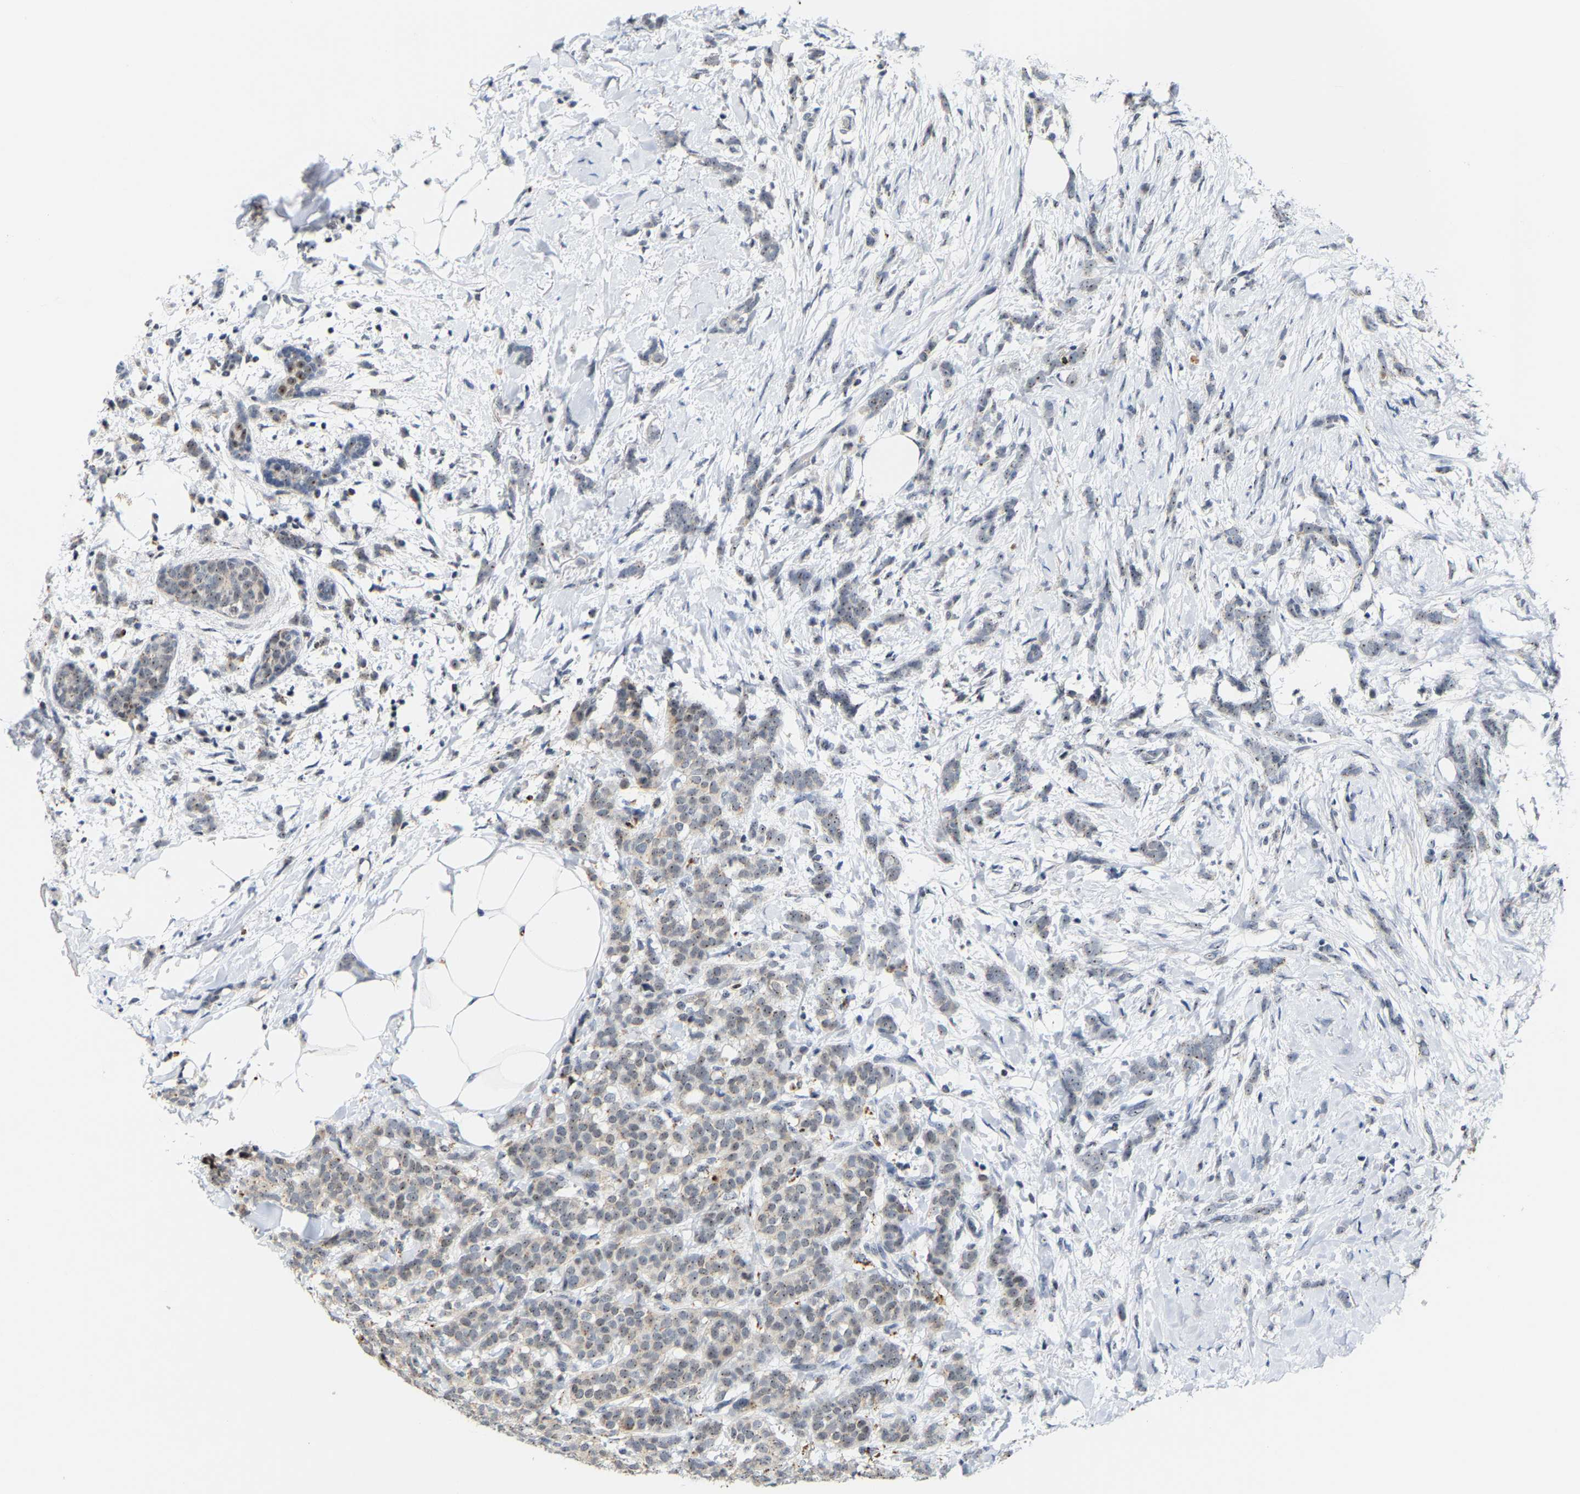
{"staining": {"intensity": "weak", "quantity": "25%-75%", "location": "nuclear"}, "tissue": "breast cancer", "cell_type": "Tumor cells", "image_type": "cancer", "snomed": [{"axis": "morphology", "description": "Lobular carcinoma, in situ"}, {"axis": "morphology", "description": "Lobular carcinoma"}, {"axis": "topography", "description": "Breast"}], "caption": "The photomicrograph exhibits a brown stain indicating the presence of a protein in the nuclear of tumor cells in breast cancer.", "gene": "NOP58", "patient": {"sex": "female", "age": 41}}